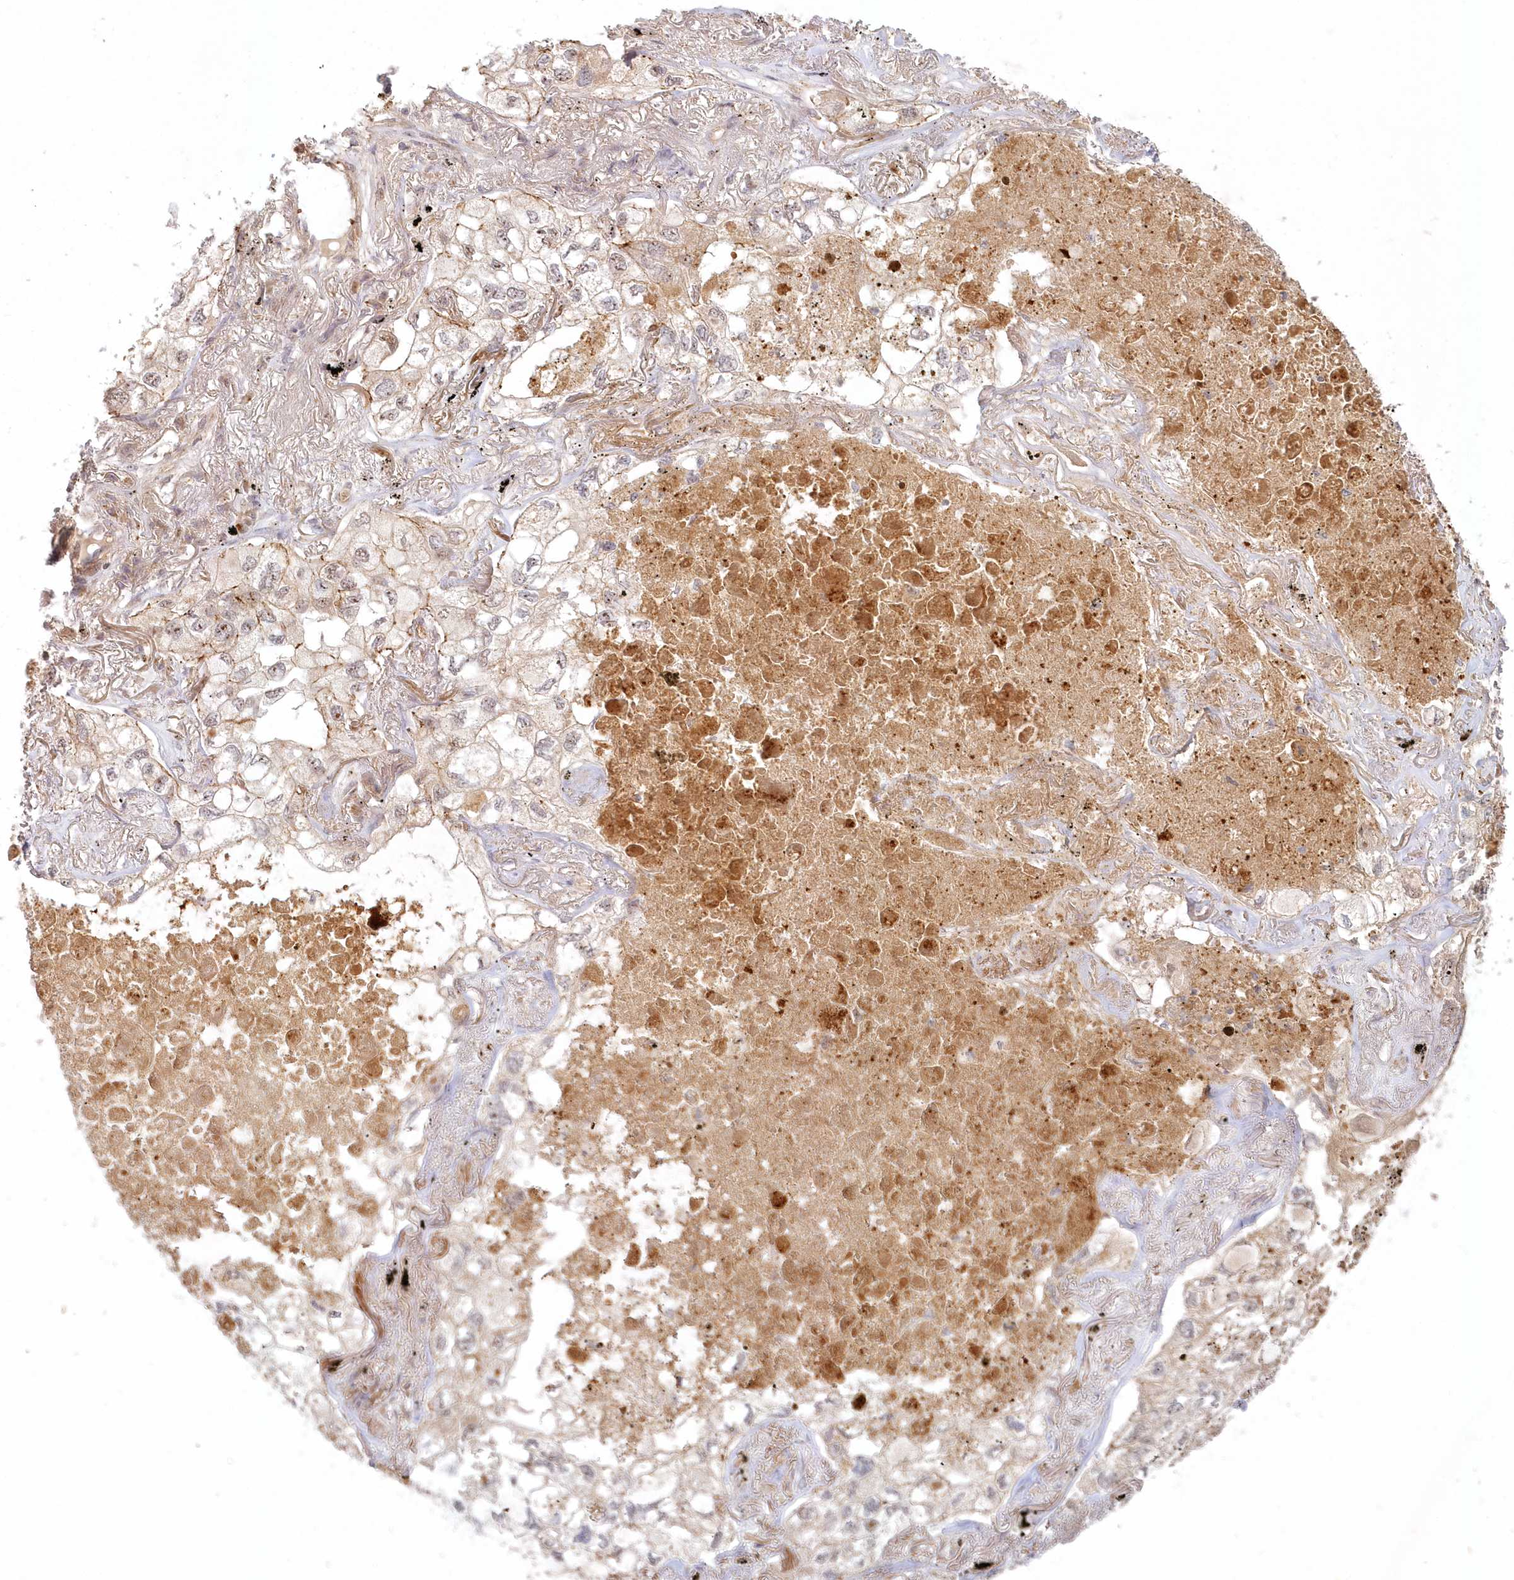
{"staining": {"intensity": "weak", "quantity": "25%-75%", "location": "cytoplasmic/membranous,nuclear"}, "tissue": "lung cancer", "cell_type": "Tumor cells", "image_type": "cancer", "snomed": [{"axis": "morphology", "description": "Adenocarcinoma, NOS"}, {"axis": "topography", "description": "Lung"}], "caption": "Protein expression analysis of lung cancer displays weak cytoplasmic/membranous and nuclear positivity in about 25%-75% of tumor cells. Nuclei are stained in blue.", "gene": "TOGARAM2", "patient": {"sex": "male", "age": 65}}